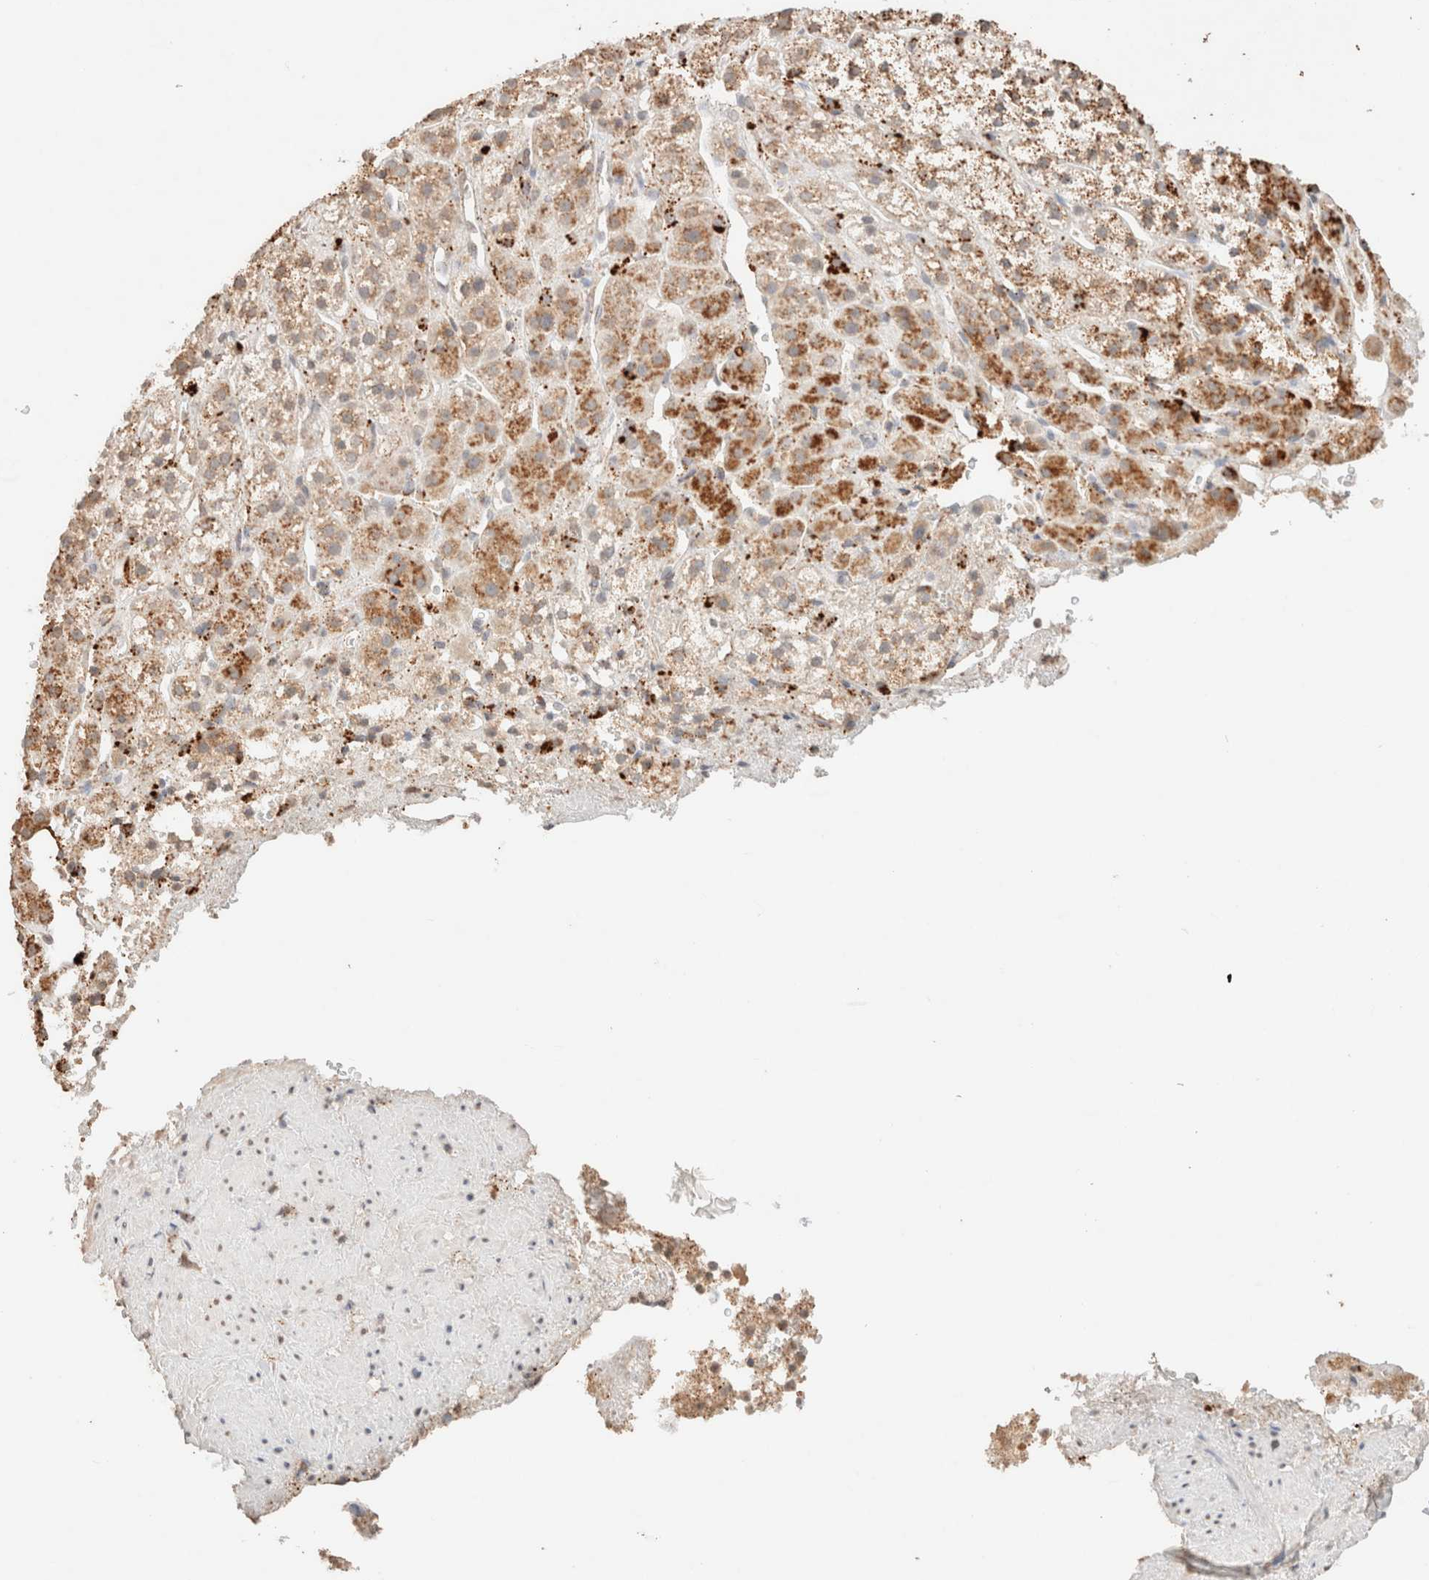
{"staining": {"intensity": "moderate", "quantity": ">75%", "location": "cytoplasmic/membranous"}, "tissue": "adrenal gland", "cell_type": "Glandular cells", "image_type": "normal", "snomed": [{"axis": "morphology", "description": "Normal tissue, NOS"}, {"axis": "topography", "description": "Adrenal gland"}], "caption": "The histopathology image exhibits immunohistochemical staining of unremarkable adrenal gland. There is moderate cytoplasmic/membranous positivity is appreciated in about >75% of glandular cells. Nuclei are stained in blue.", "gene": "CTSC", "patient": {"sex": "male", "age": 56}}